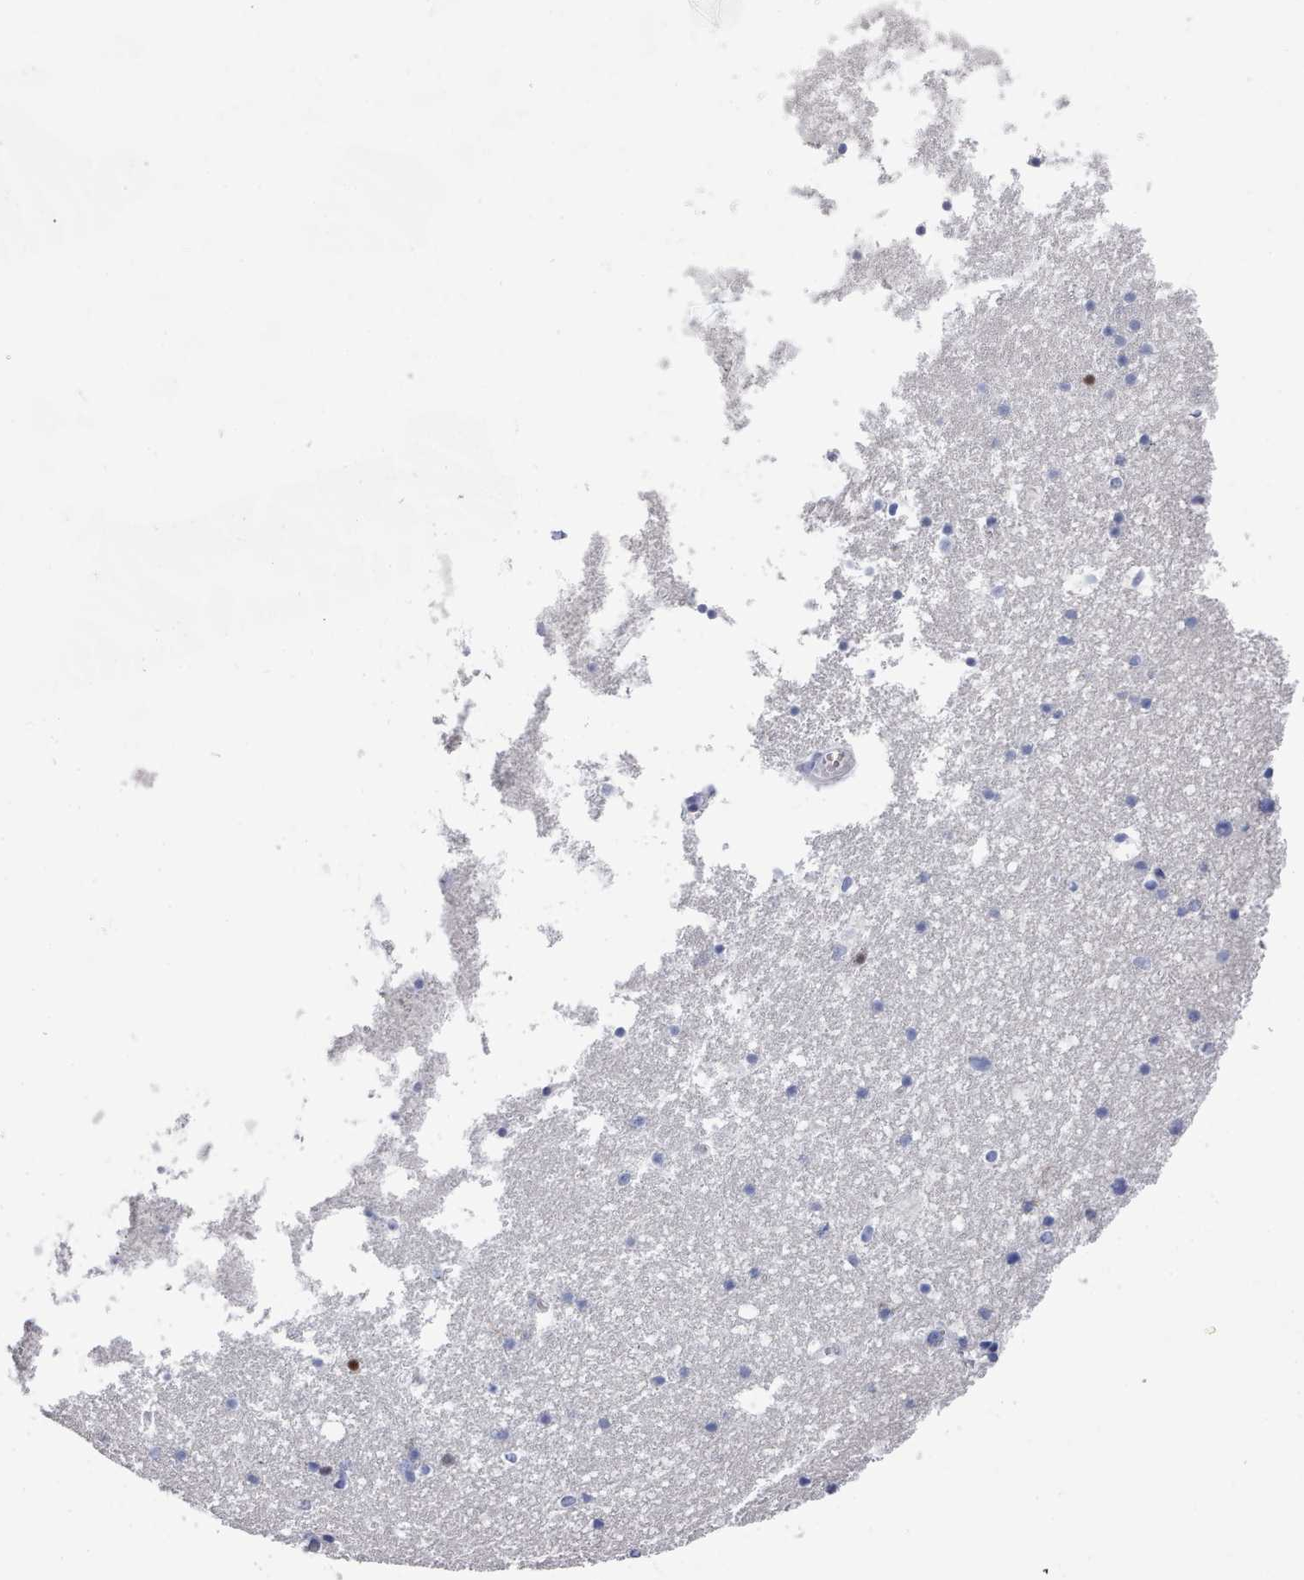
{"staining": {"intensity": "negative", "quantity": "none", "location": "none"}, "tissue": "hippocampus", "cell_type": "Glial cells", "image_type": "normal", "snomed": [{"axis": "morphology", "description": "Normal tissue, NOS"}, {"axis": "topography", "description": "Hippocampus"}], "caption": "The histopathology image reveals no significant staining in glial cells of hippocampus.", "gene": "ENSG00000285188", "patient": {"sex": "female", "age": 52}}